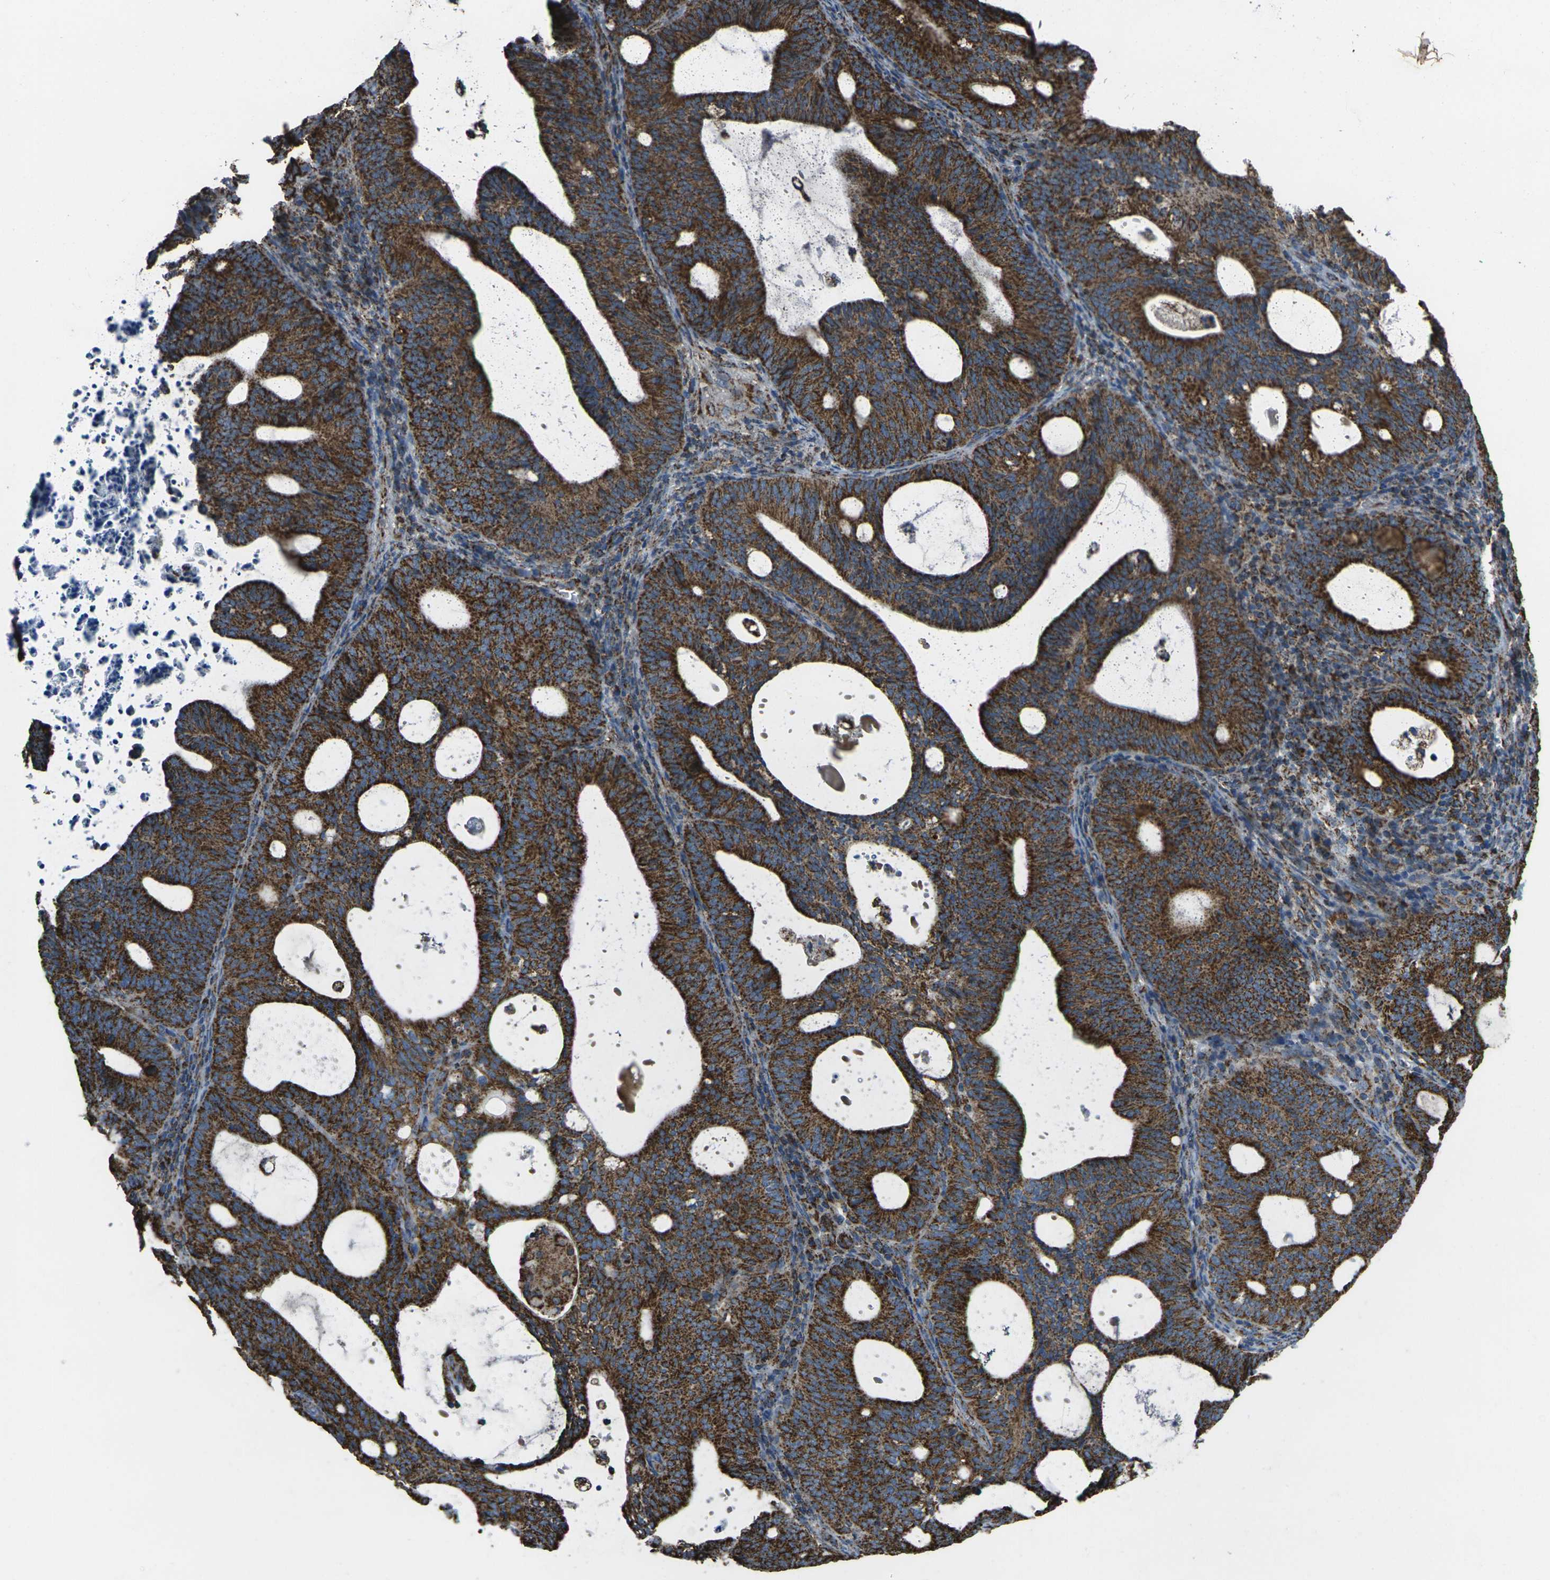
{"staining": {"intensity": "strong", "quantity": ">75%", "location": "cytoplasmic/membranous"}, "tissue": "endometrial cancer", "cell_type": "Tumor cells", "image_type": "cancer", "snomed": [{"axis": "morphology", "description": "Adenocarcinoma, NOS"}, {"axis": "topography", "description": "Uterus"}], "caption": "Adenocarcinoma (endometrial) was stained to show a protein in brown. There is high levels of strong cytoplasmic/membranous positivity in approximately >75% of tumor cells.", "gene": "KLHL5", "patient": {"sex": "female", "age": 83}}